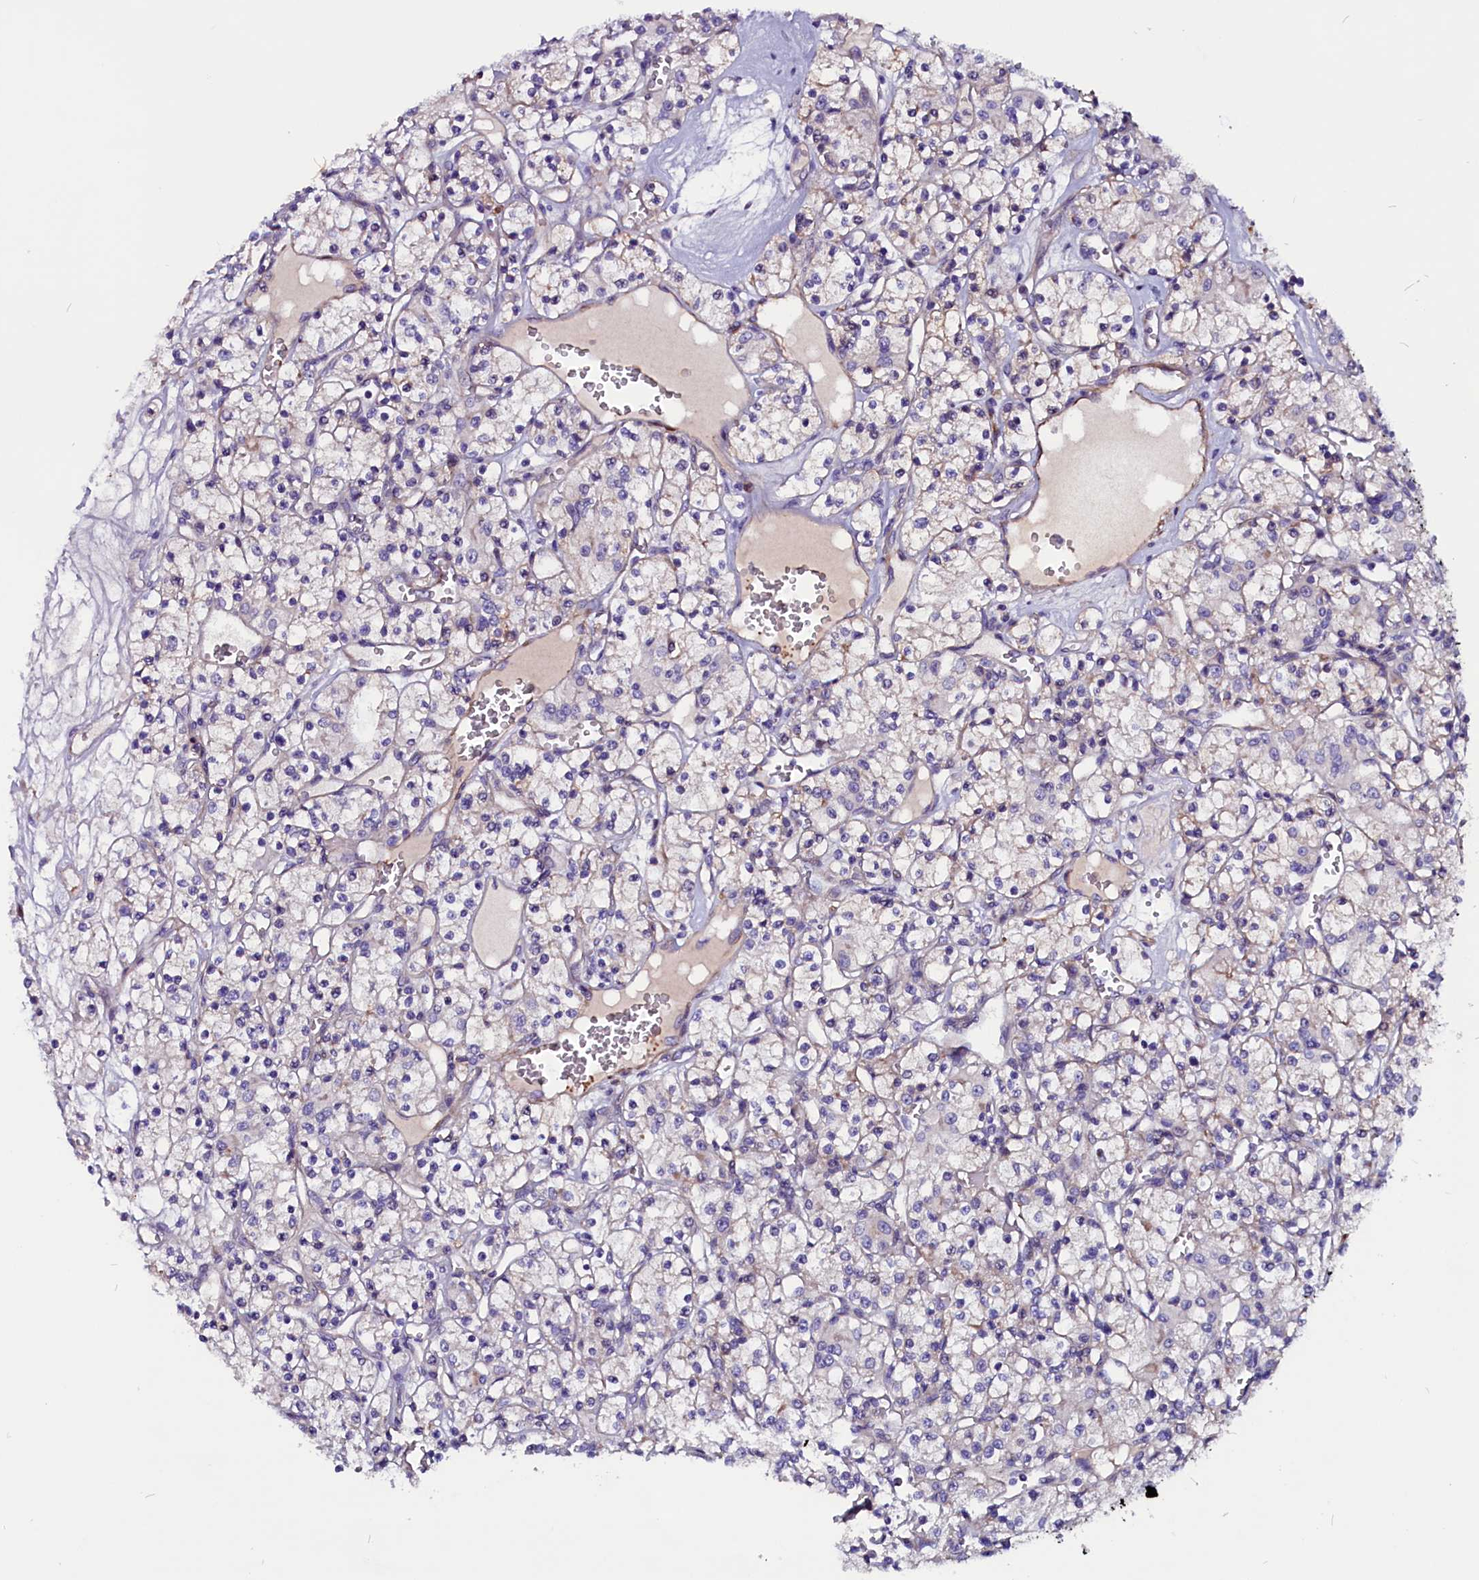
{"staining": {"intensity": "negative", "quantity": "none", "location": "none"}, "tissue": "renal cancer", "cell_type": "Tumor cells", "image_type": "cancer", "snomed": [{"axis": "morphology", "description": "Adenocarcinoma, NOS"}, {"axis": "topography", "description": "Kidney"}], "caption": "An immunohistochemistry (IHC) micrograph of renal cancer (adenocarcinoma) is shown. There is no staining in tumor cells of renal cancer (adenocarcinoma).", "gene": "ZNF749", "patient": {"sex": "female", "age": 59}}